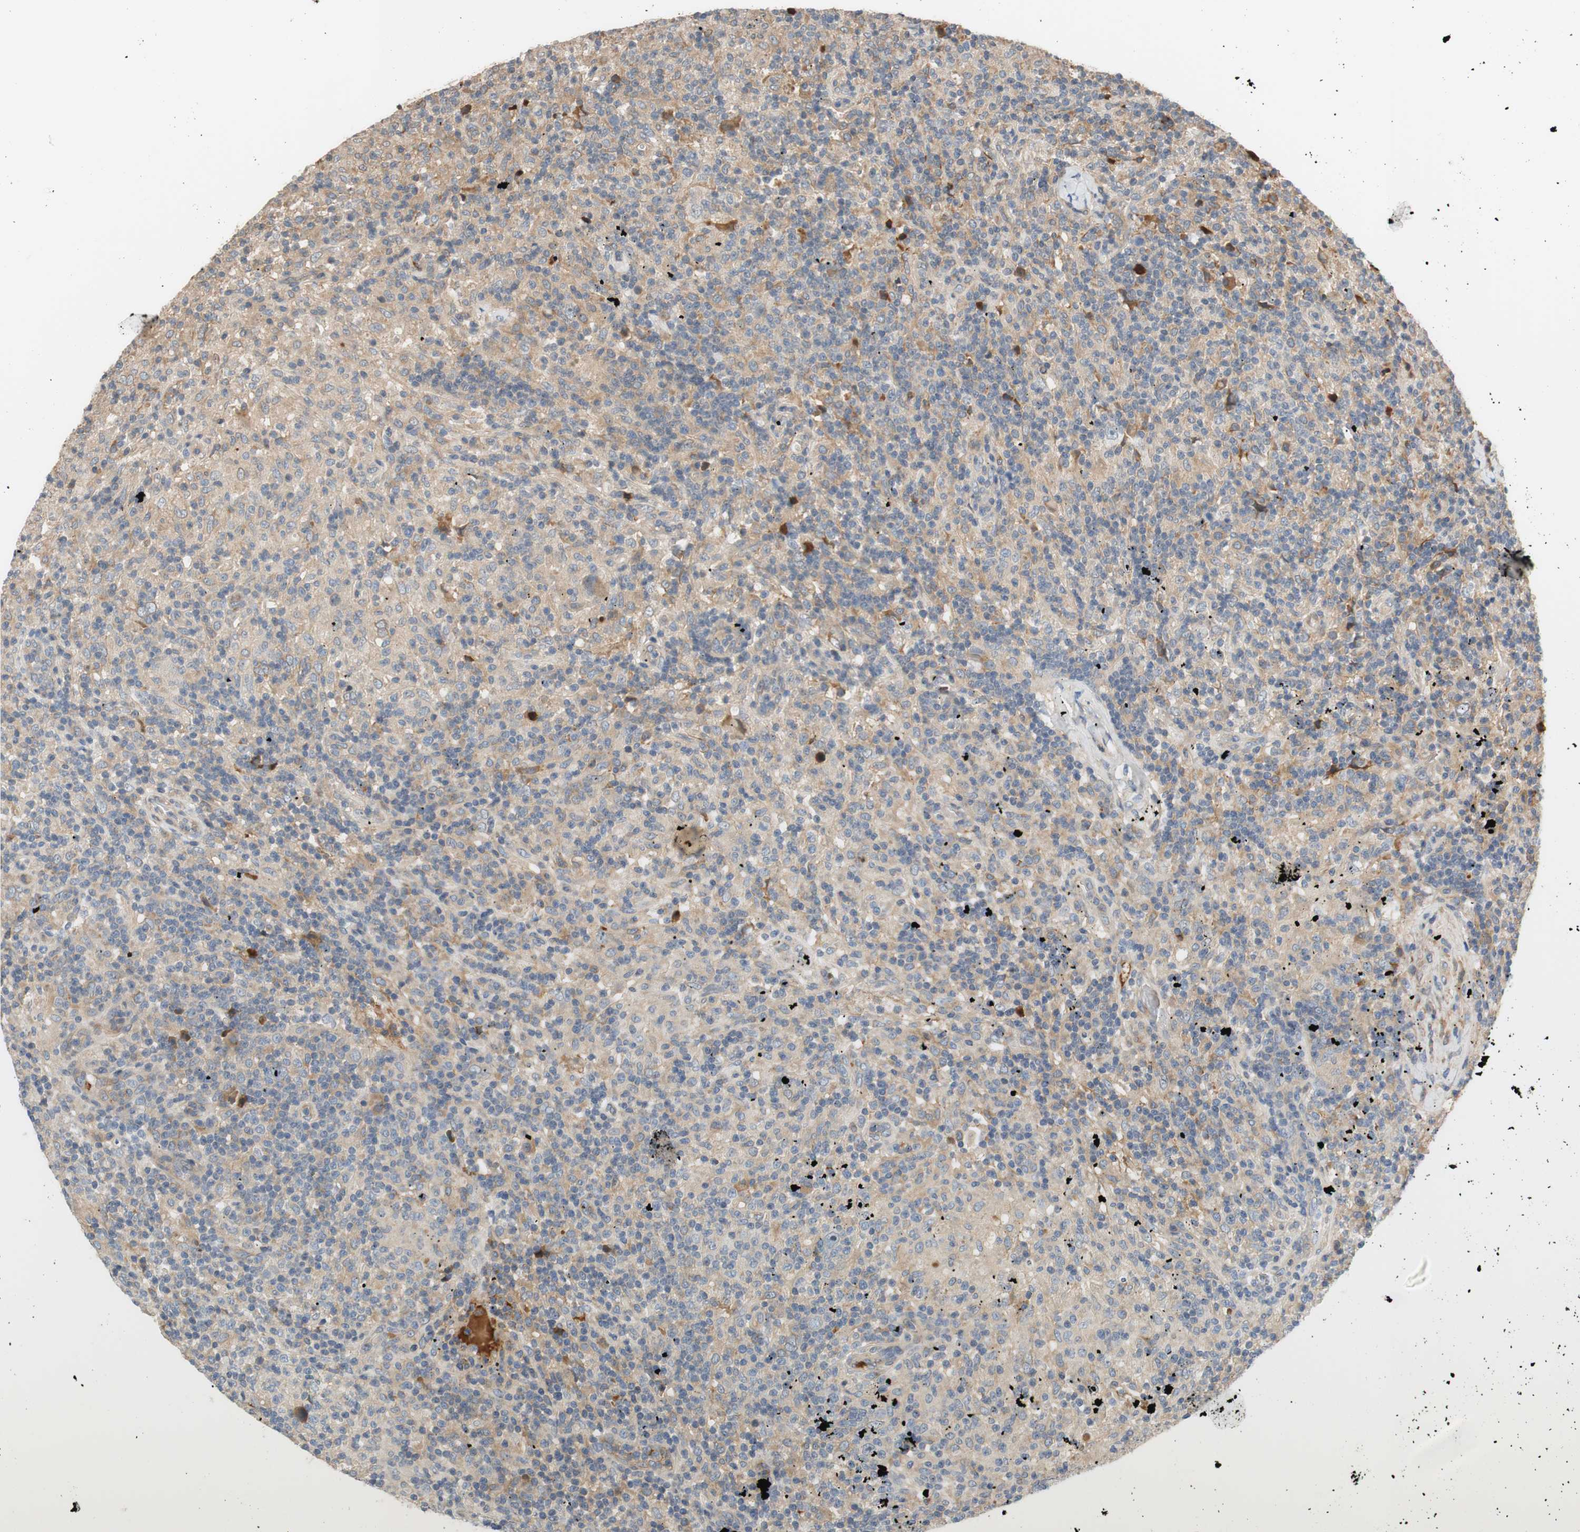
{"staining": {"intensity": "weak", "quantity": ">75%", "location": "cytoplasmic/membranous"}, "tissue": "lymphoma", "cell_type": "Tumor cells", "image_type": "cancer", "snomed": [{"axis": "morphology", "description": "Hodgkin's disease, NOS"}, {"axis": "topography", "description": "Lymph node"}], "caption": "IHC (DAB (3,3'-diaminobenzidine)) staining of lymphoma reveals weak cytoplasmic/membranous protein expression in about >75% of tumor cells.", "gene": "C4A", "patient": {"sex": "male", "age": 70}}